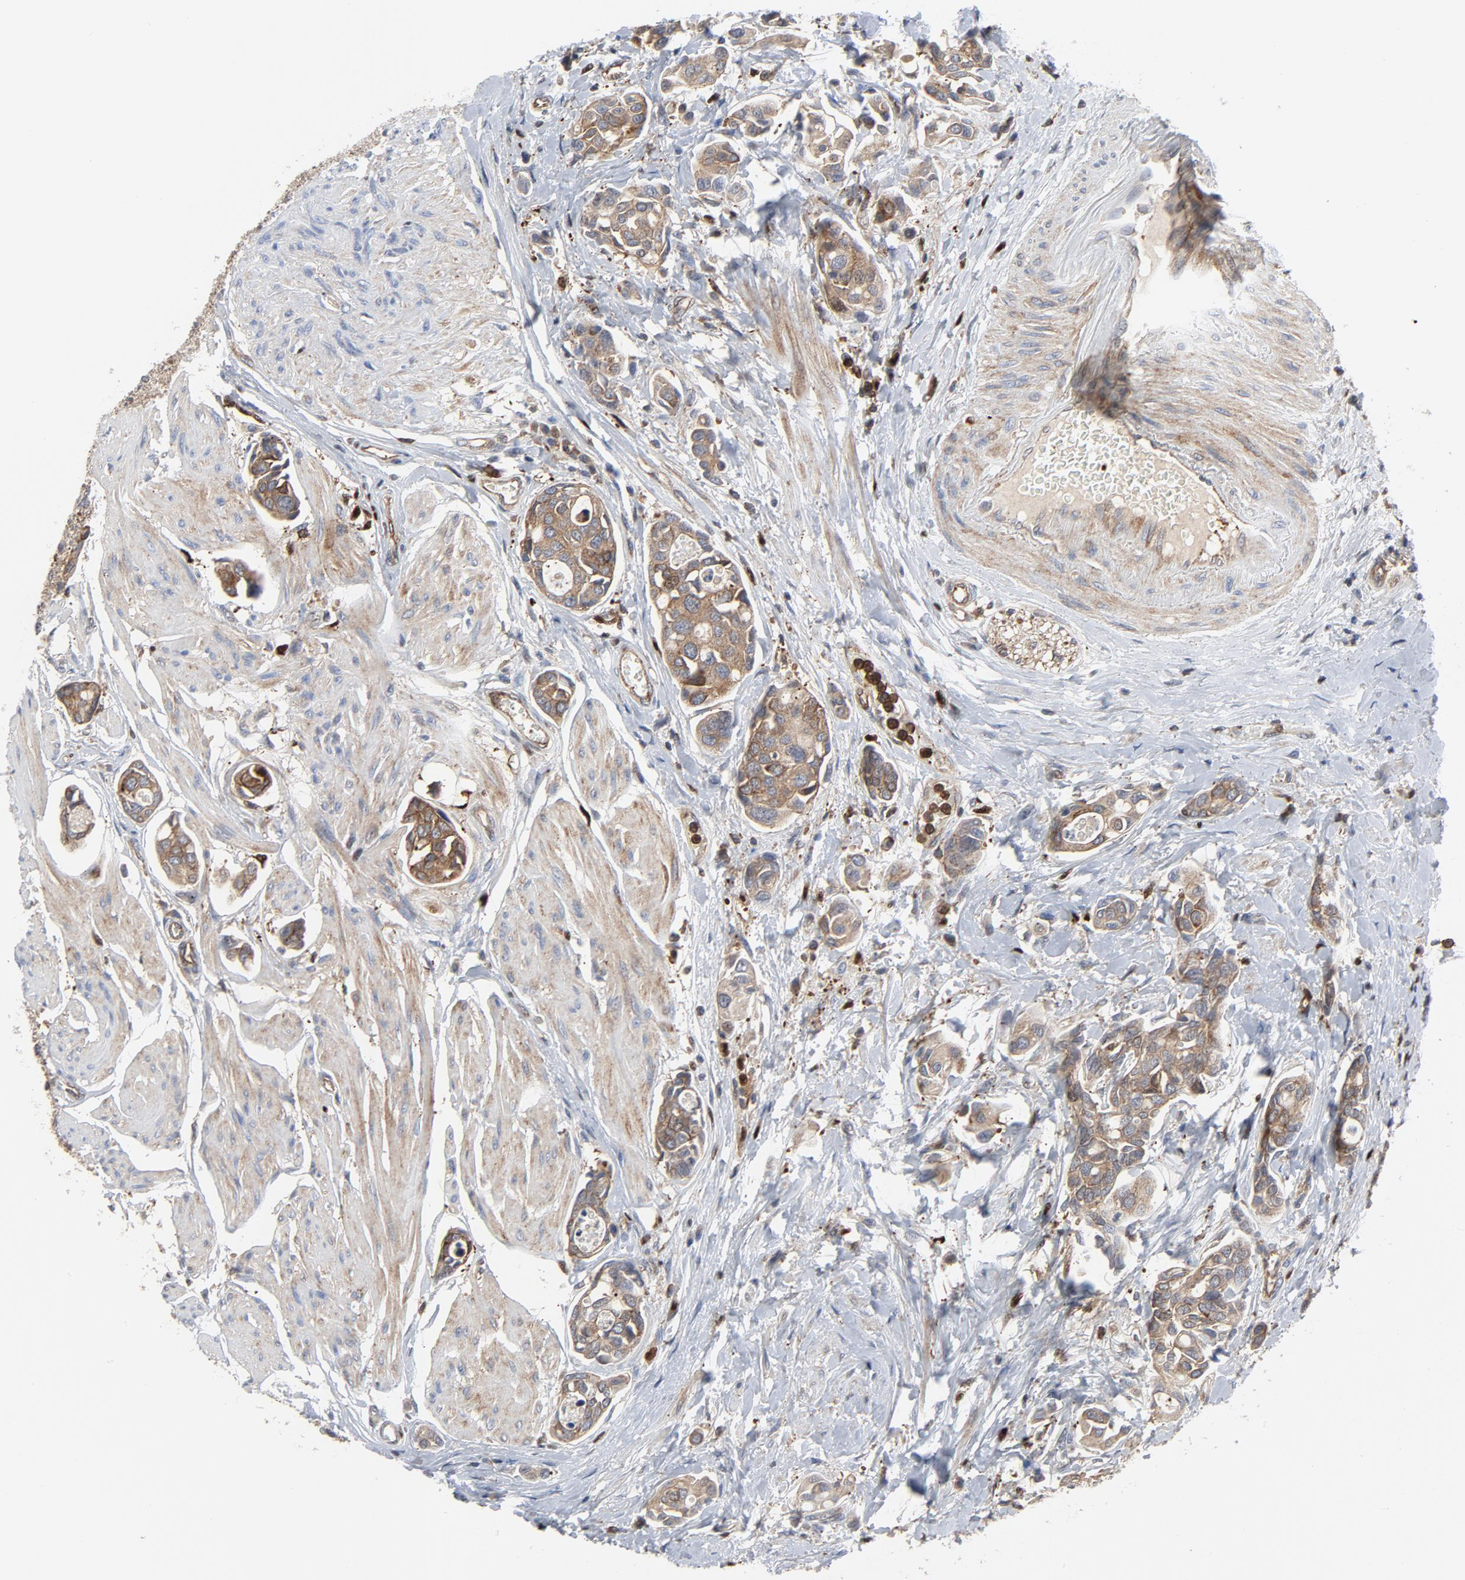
{"staining": {"intensity": "moderate", "quantity": ">75%", "location": "cytoplasmic/membranous"}, "tissue": "urothelial cancer", "cell_type": "Tumor cells", "image_type": "cancer", "snomed": [{"axis": "morphology", "description": "Urothelial carcinoma, High grade"}, {"axis": "topography", "description": "Urinary bladder"}], "caption": "Immunohistochemical staining of urothelial cancer displays medium levels of moderate cytoplasmic/membranous expression in about >75% of tumor cells.", "gene": "YES1", "patient": {"sex": "male", "age": 78}}